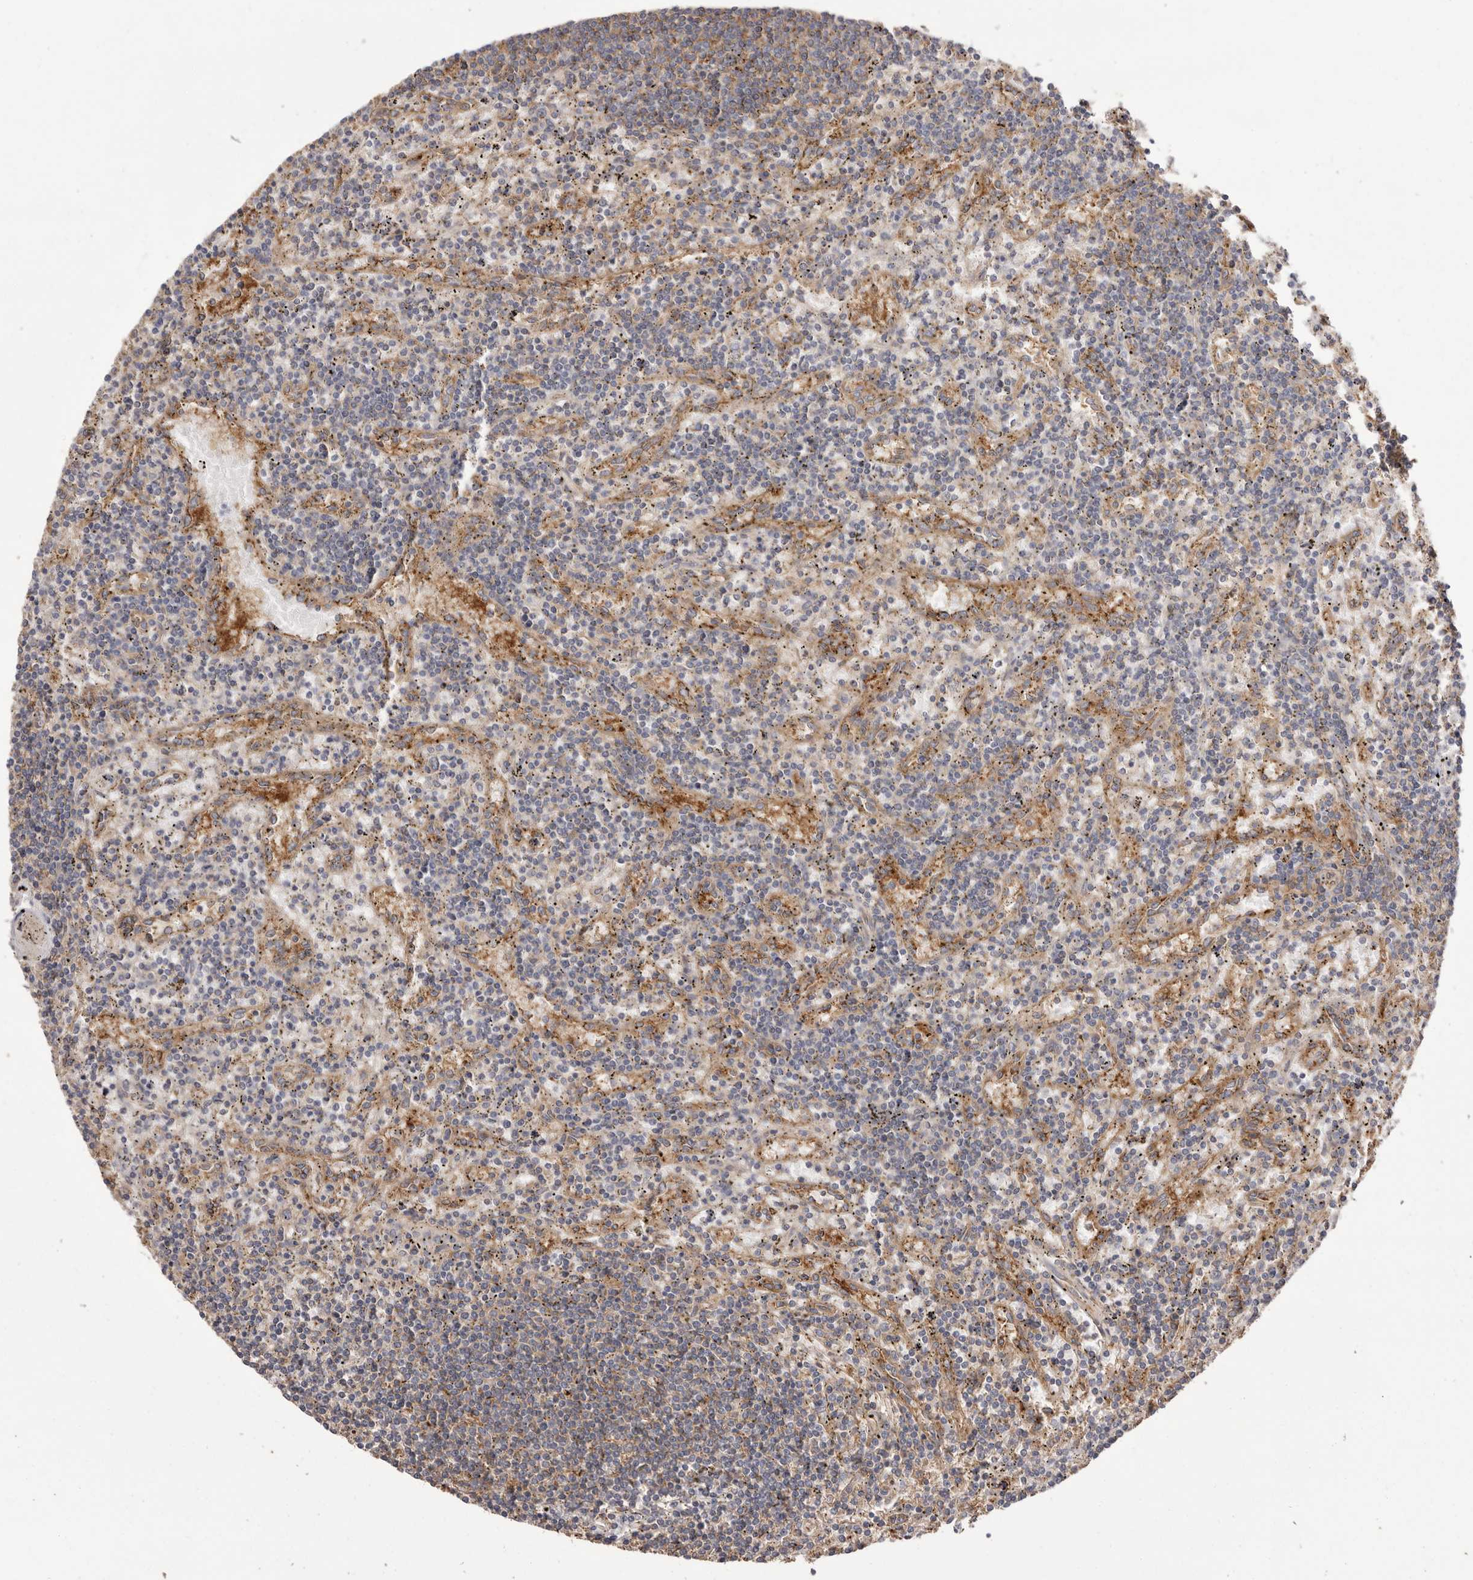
{"staining": {"intensity": "weak", "quantity": "<25%", "location": "cytoplasmic/membranous"}, "tissue": "lymphoma", "cell_type": "Tumor cells", "image_type": "cancer", "snomed": [{"axis": "morphology", "description": "Malignant lymphoma, non-Hodgkin's type, Low grade"}, {"axis": "topography", "description": "Spleen"}], "caption": "Tumor cells are negative for protein expression in human lymphoma.", "gene": "MMACHC", "patient": {"sex": "male", "age": 76}}